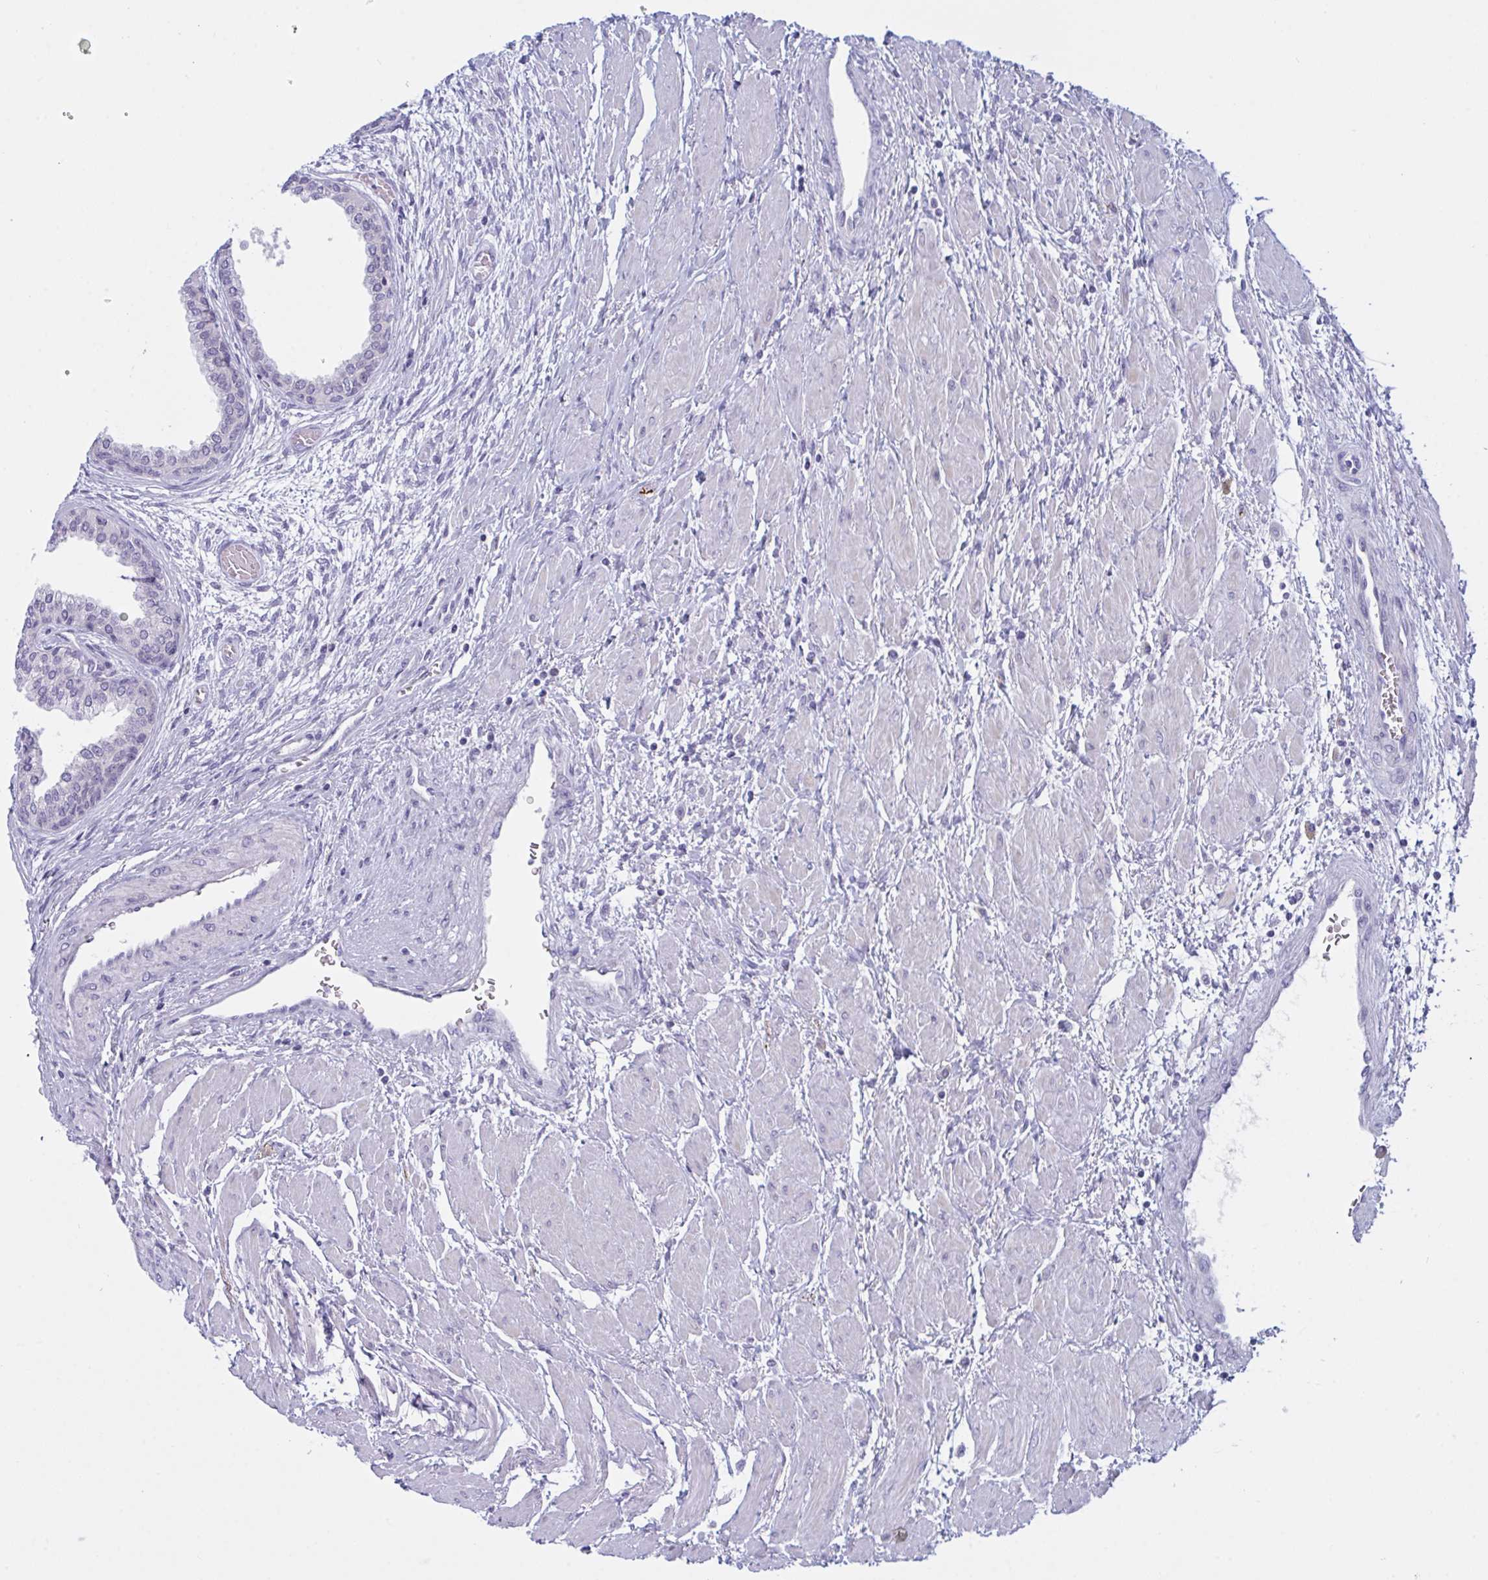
{"staining": {"intensity": "negative", "quantity": "none", "location": "none"}, "tissue": "prostate cancer", "cell_type": "Tumor cells", "image_type": "cancer", "snomed": [{"axis": "morphology", "description": "Adenocarcinoma, High grade"}, {"axis": "topography", "description": "Prostate"}], "caption": "Protein analysis of prostate cancer (high-grade adenocarcinoma) reveals no significant staining in tumor cells.", "gene": "NAA30", "patient": {"sex": "male", "age": 58}}